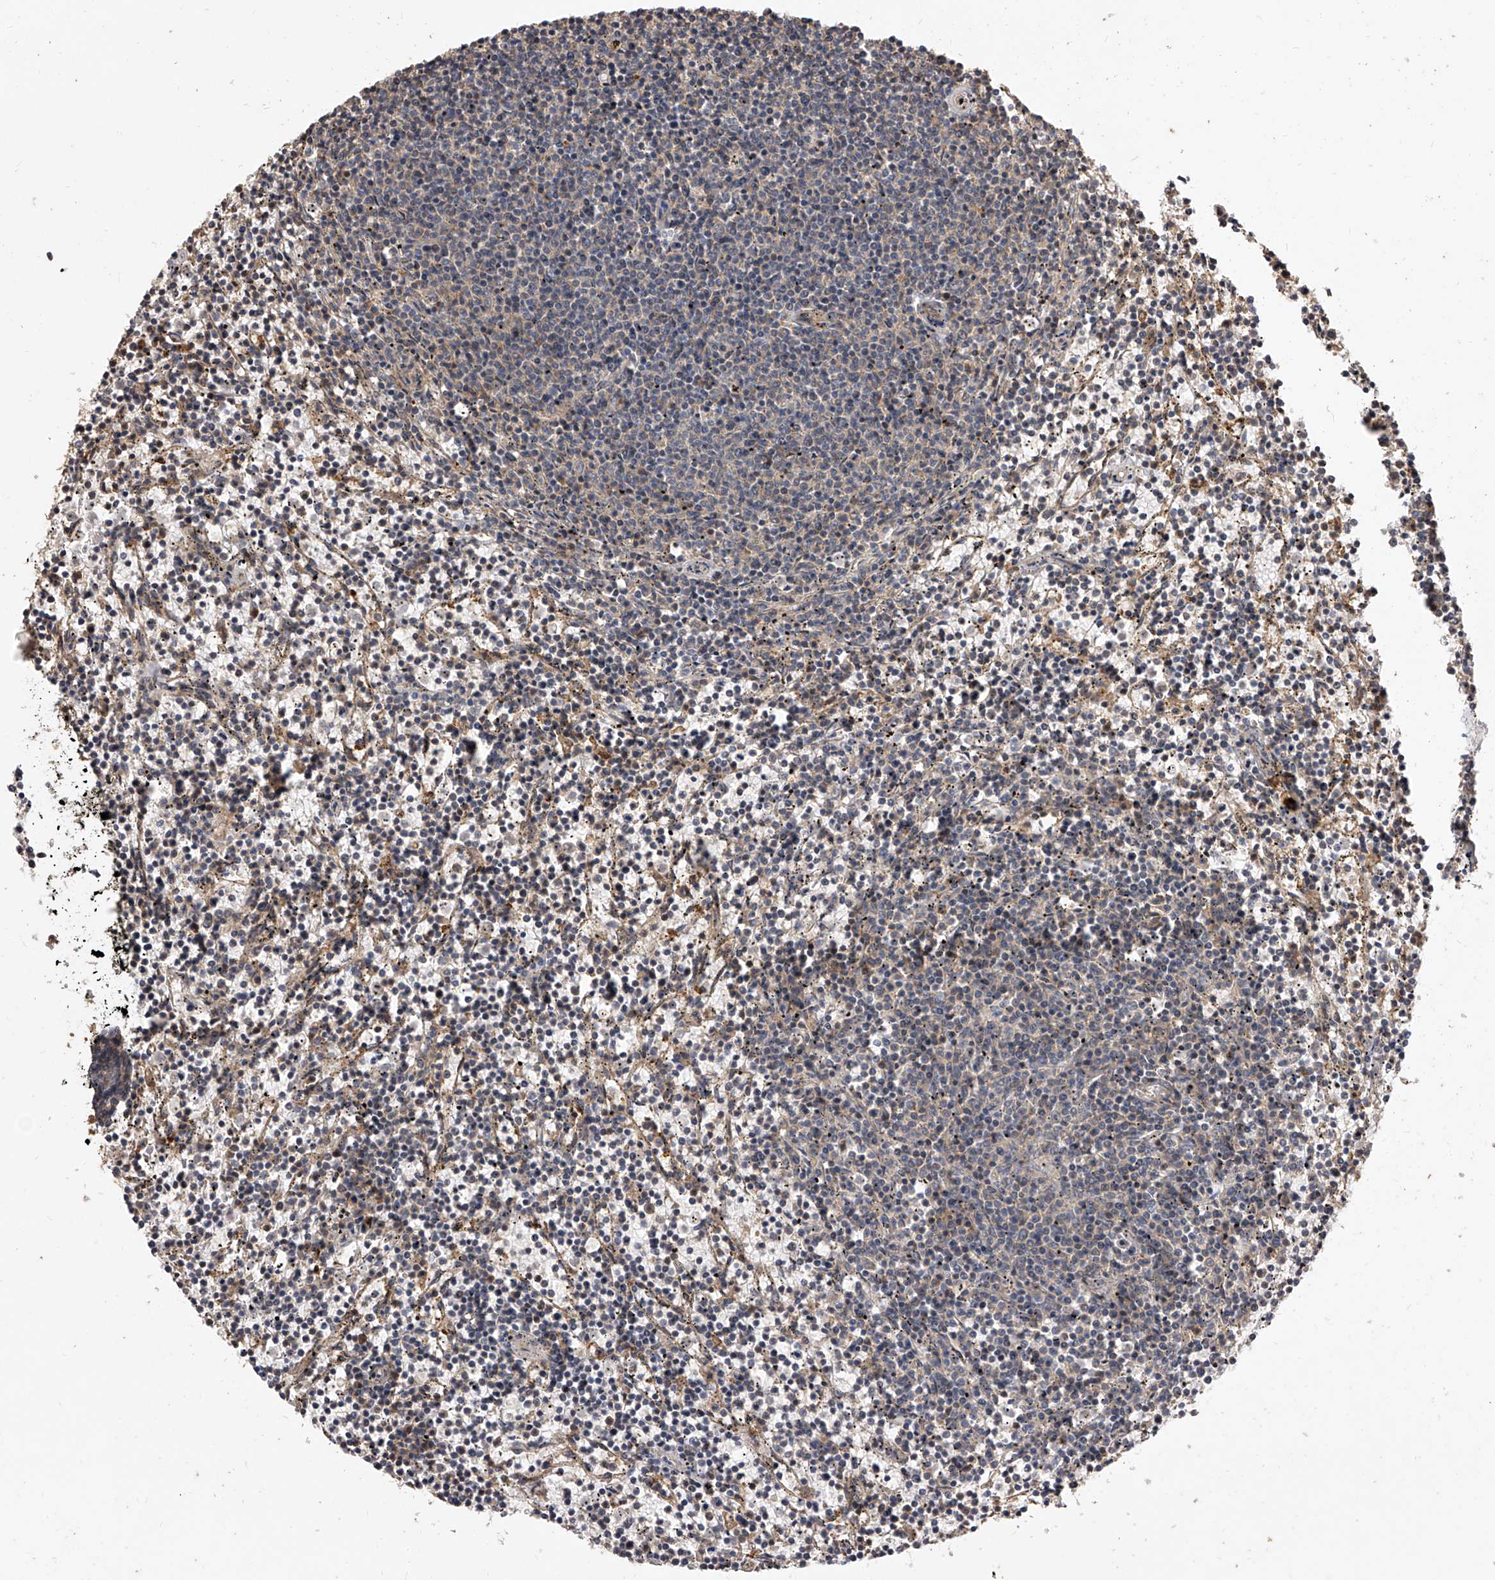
{"staining": {"intensity": "negative", "quantity": "none", "location": "none"}, "tissue": "lymphoma", "cell_type": "Tumor cells", "image_type": "cancer", "snomed": [{"axis": "morphology", "description": "Malignant lymphoma, non-Hodgkin's type, Low grade"}, {"axis": "topography", "description": "Spleen"}], "caption": "There is no significant positivity in tumor cells of lymphoma.", "gene": "CFAP410", "patient": {"sex": "female", "age": 50}}